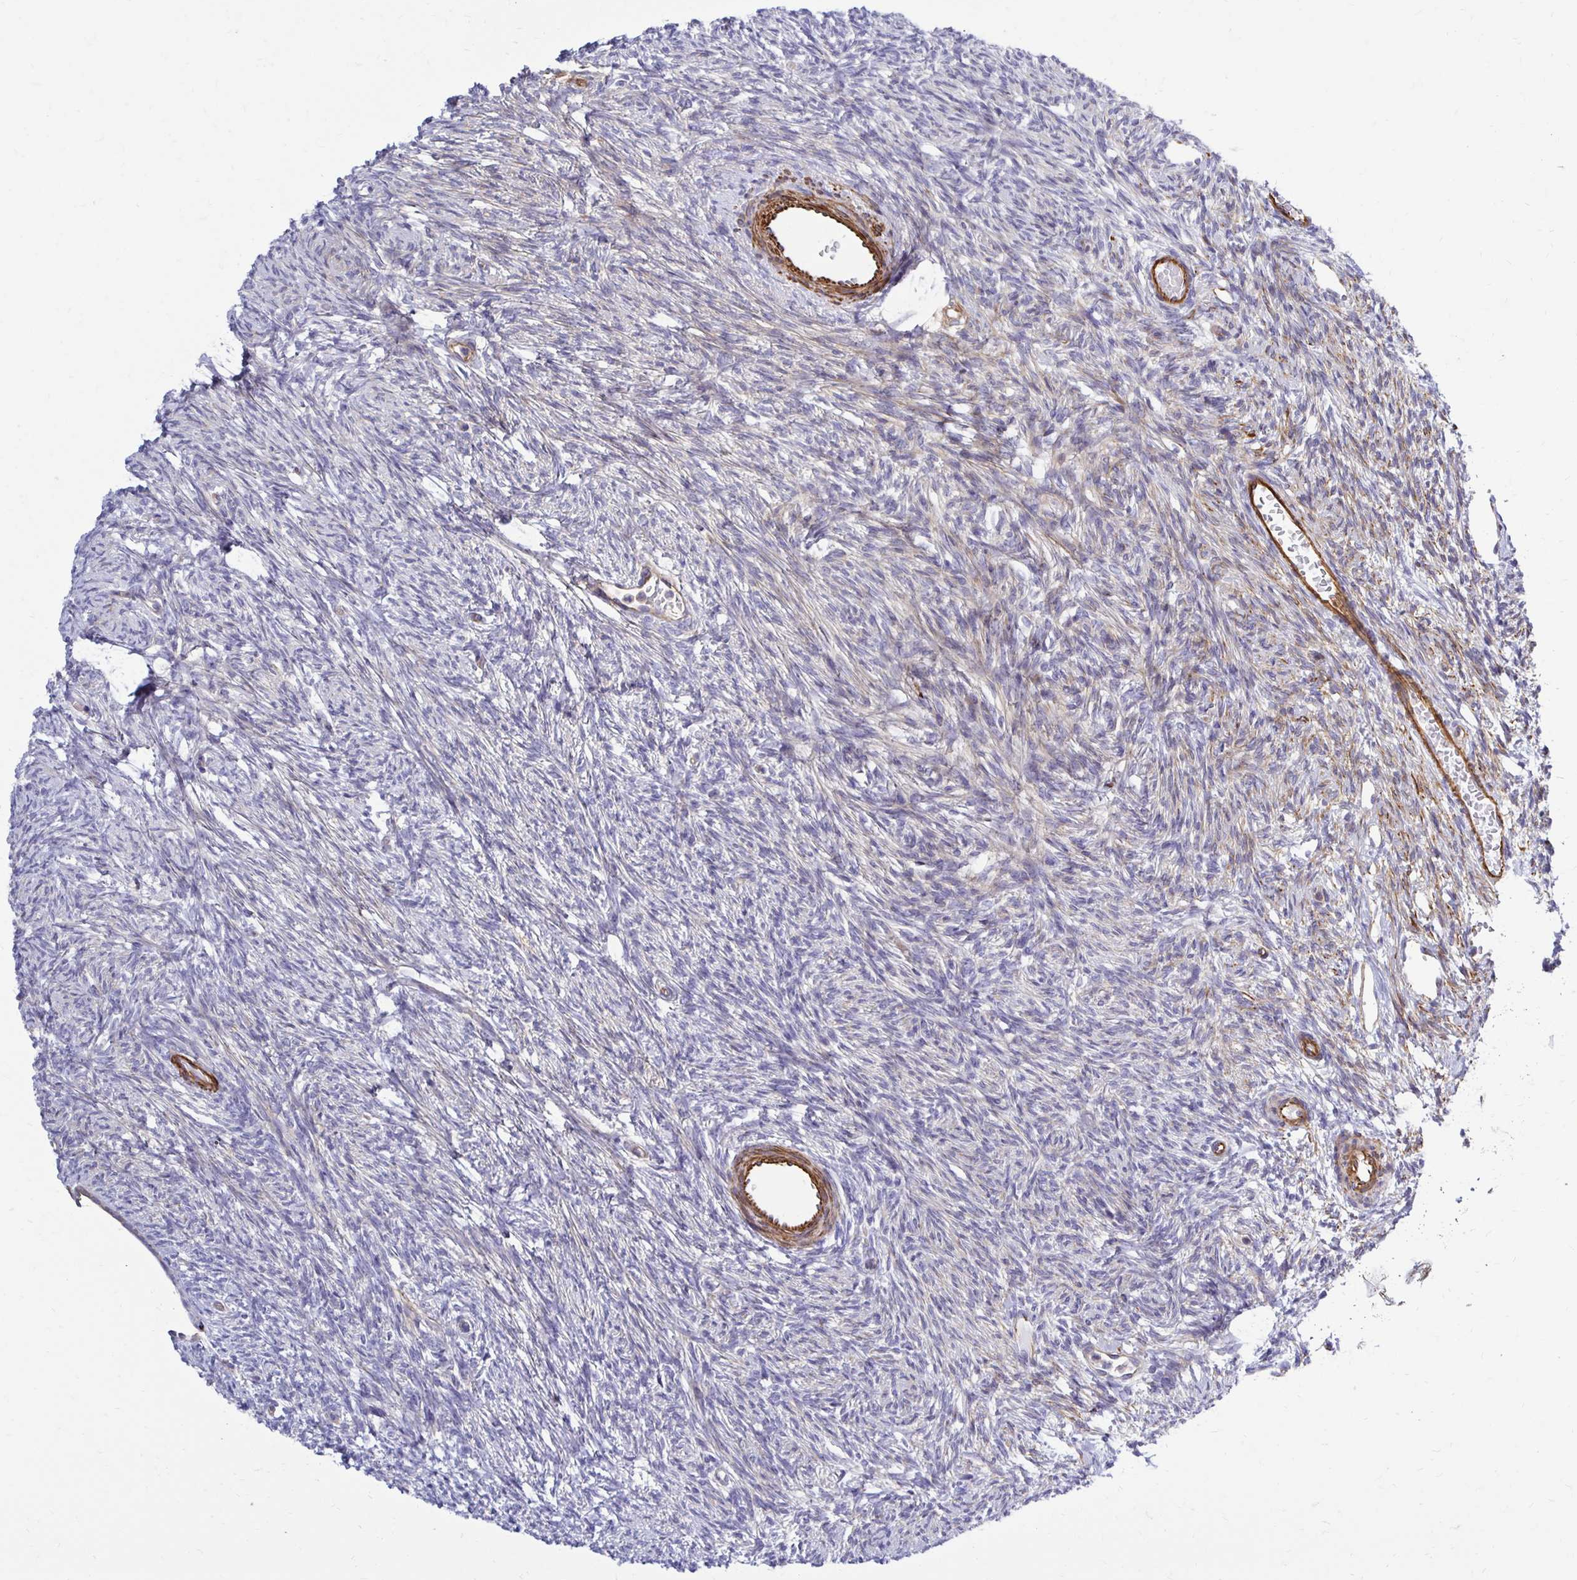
{"staining": {"intensity": "moderate", "quantity": "<25%", "location": "cytoplasmic/membranous"}, "tissue": "ovary", "cell_type": "Ovarian stroma cells", "image_type": "normal", "snomed": [{"axis": "morphology", "description": "Normal tissue, NOS"}, {"axis": "topography", "description": "Ovary"}], "caption": "This image displays immunohistochemistry staining of normal human ovary, with low moderate cytoplasmic/membranous staining in approximately <25% of ovarian stroma cells.", "gene": "CTPS1", "patient": {"sex": "female", "age": 33}}